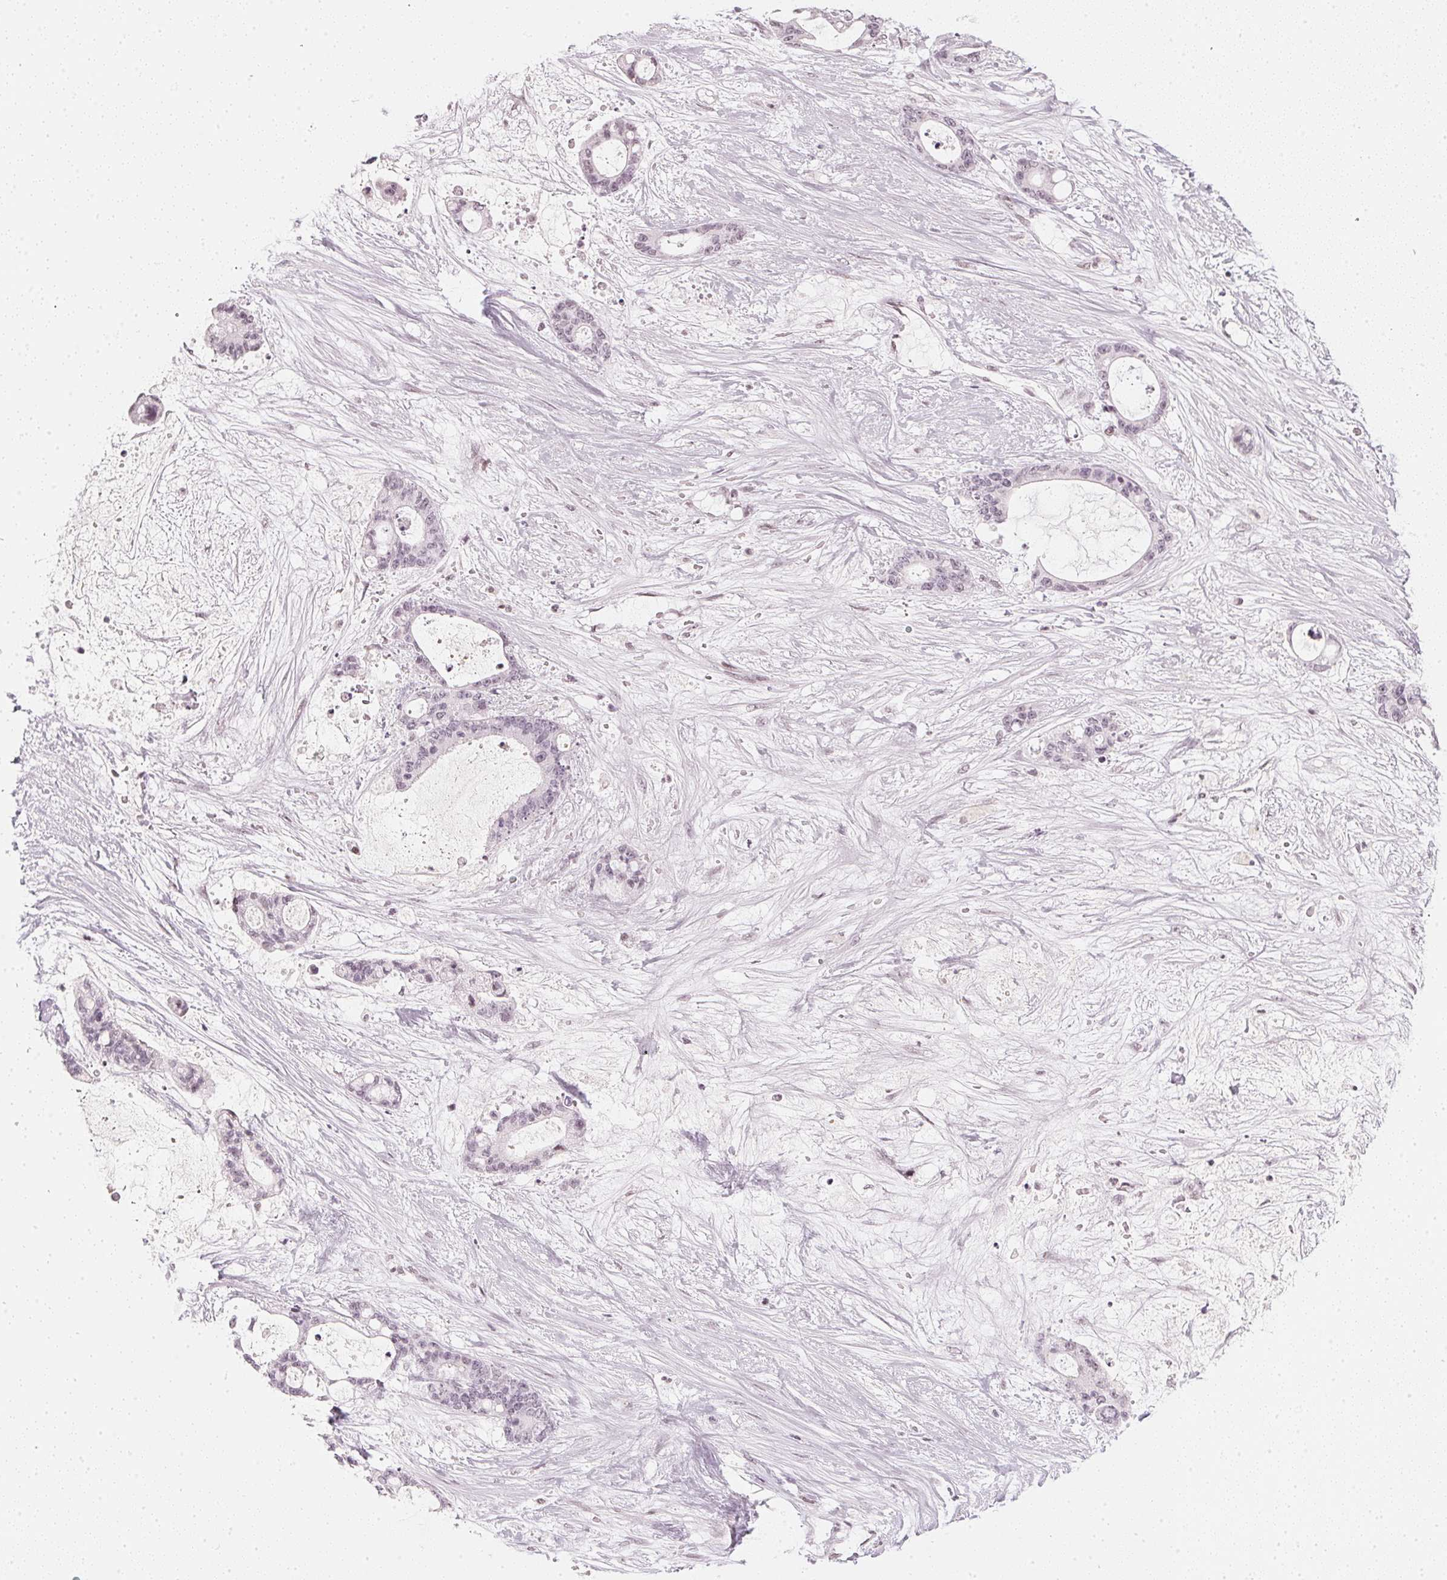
{"staining": {"intensity": "weak", "quantity": "<25%", "location": "nuclear"}, "tissue": "liver cancer", "cell_type": "Tumor cells", "image_type": "cancer", "snomed": [{"axis": "morphology", "description": "Normal tissue, NOS"}, {"axis": "morphology", "description": "Cholangiocarcinoma"}, {"axis": "topography", "description": "Liver"}, {"axis": "topography", "description": "Peripheral nerve tissue"}], "caption": "This is a histopathology image of immunohistochemistry staining of liver cancer (cholangiocarcinoma), which shows no staining in tumor cells.", "gene": "DNAJC6", "patient": {"sex": "female", "age": 73}}